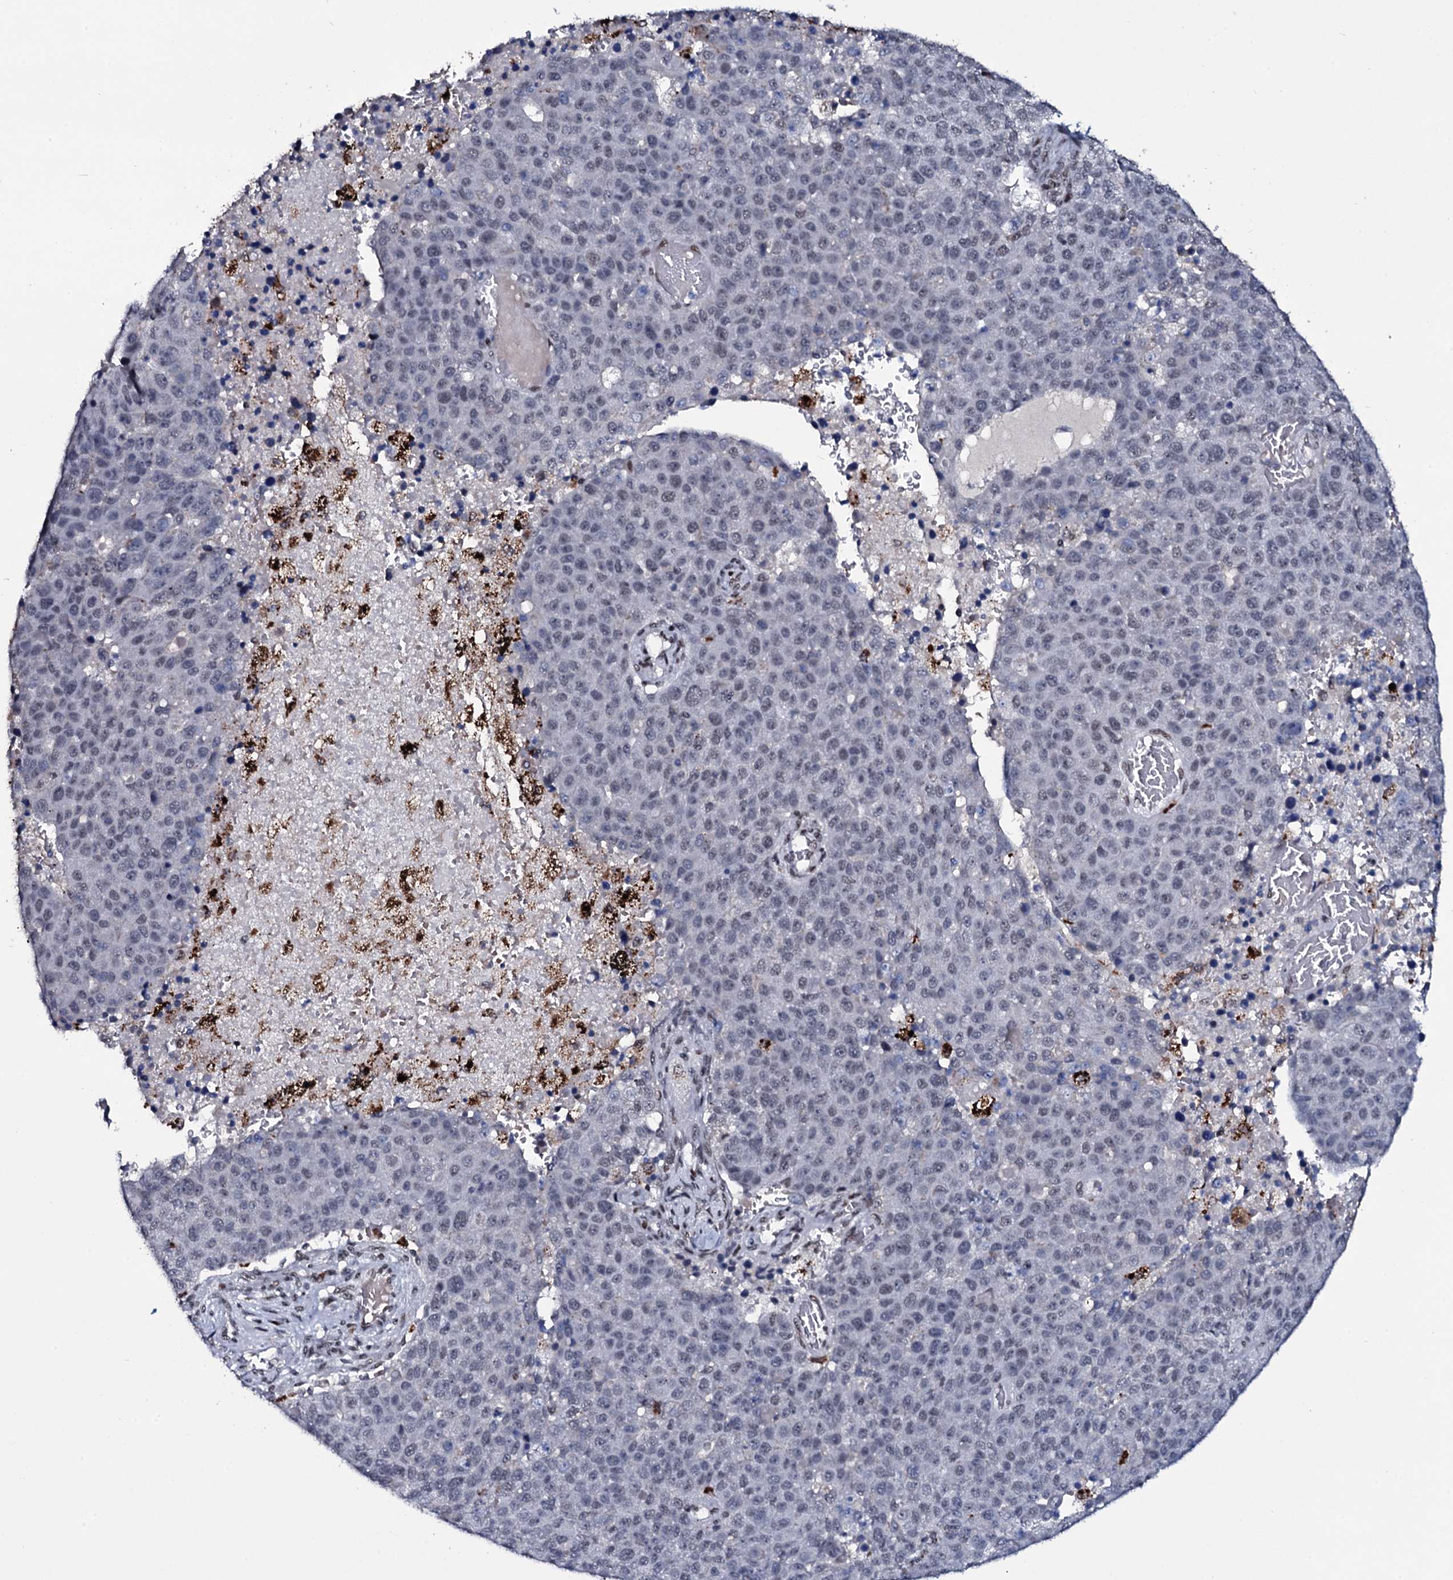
{"staining": {"intensity": "weak", "quantity": "<25%", "location": "nuclear"}, "tissue": "pancreatic cancer", "cell_type": "Tumor cells", "image_type": "cancer", "snomed": [{"axis": "morphology", "description": "Adenocarcinoma, NOS"}, {"axis": "topography", "description": "Pancreas"}], "caption": "This is a photomicrograph of immunohistochemistry (IHC) staining of adenocarcinoma (pancreatic), which shows no positivity in tumor cells.", "gene": "ZMIZ2", "patient": {"sex": "female", "age": 61}}